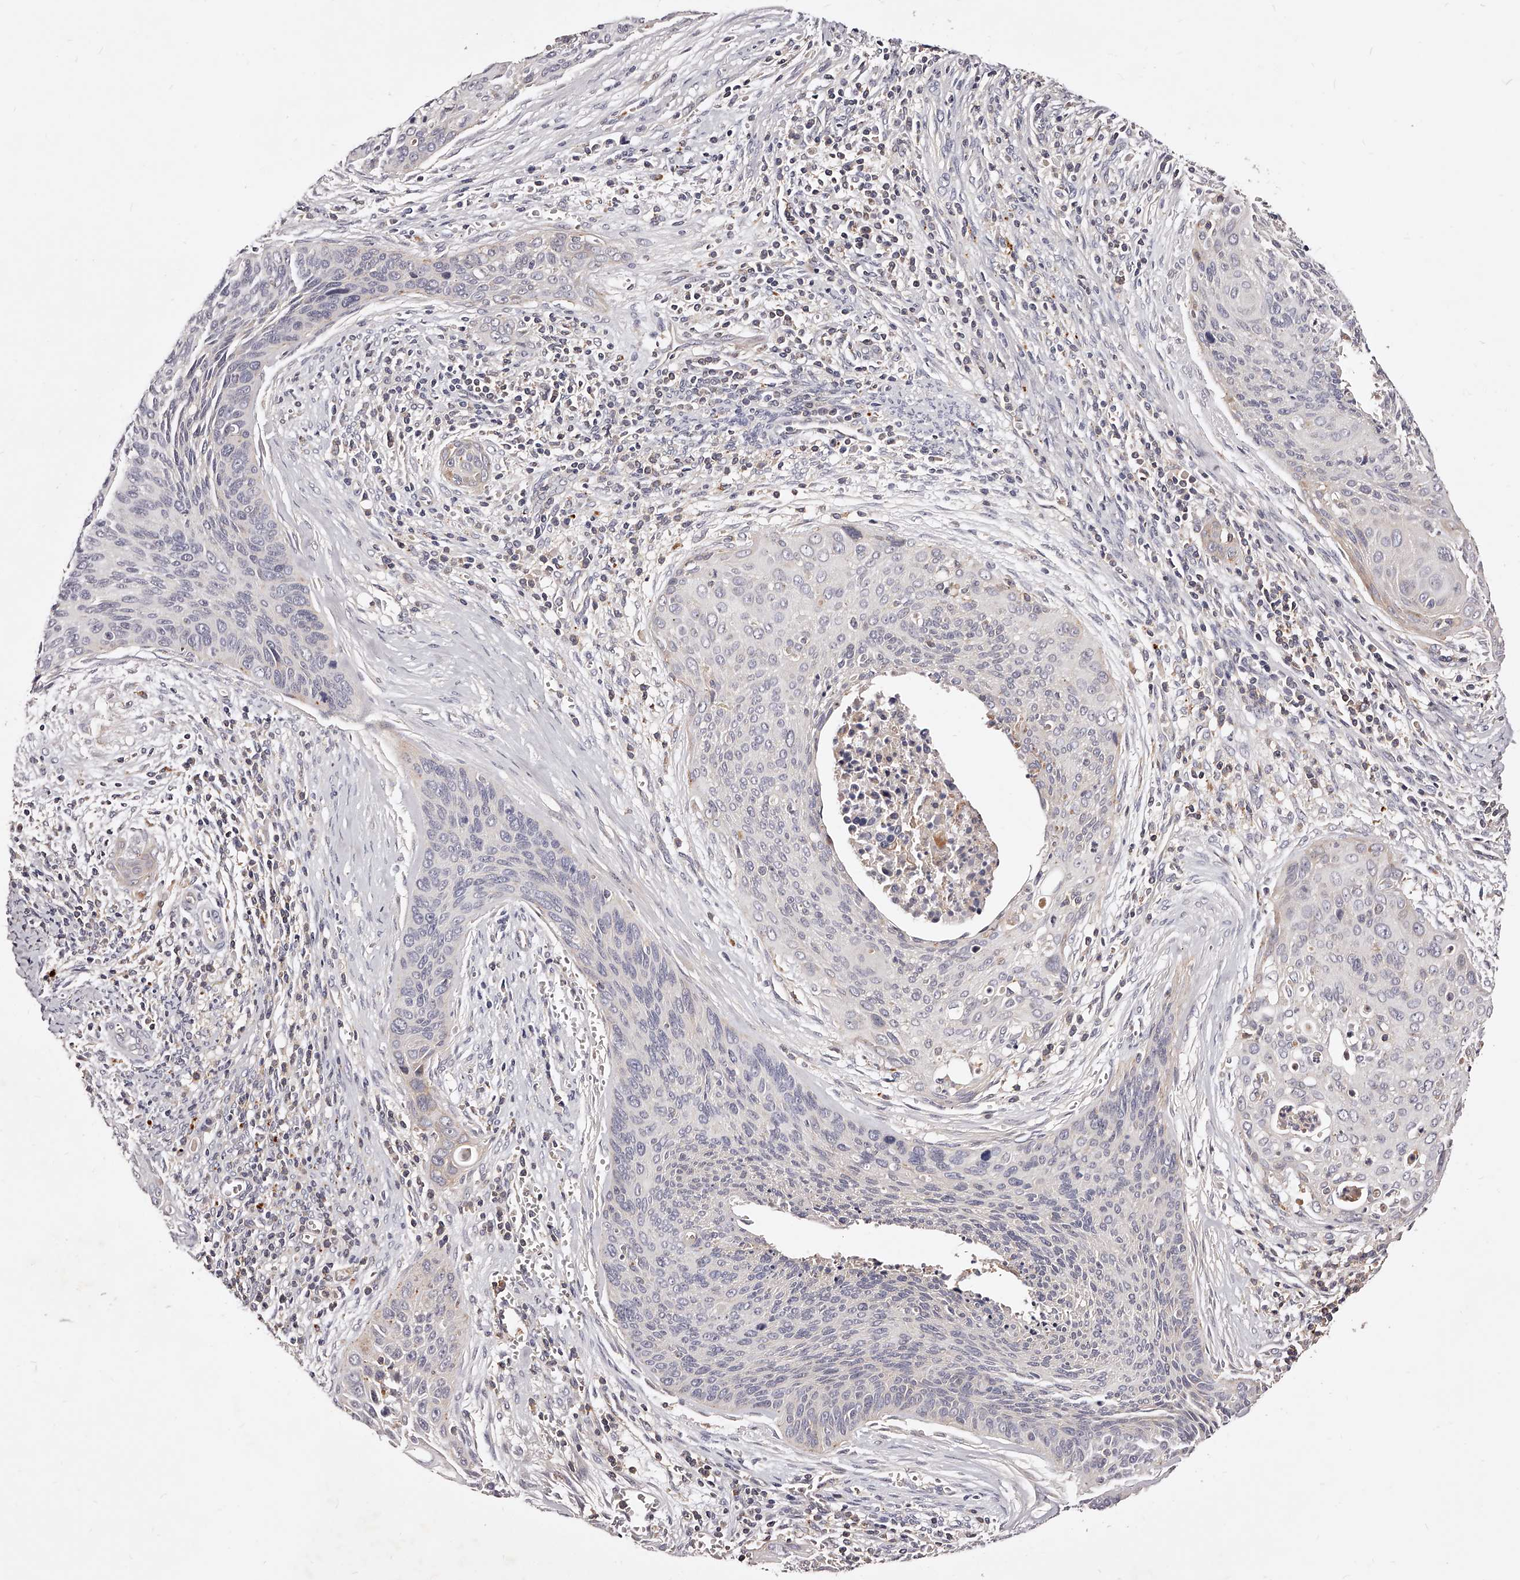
{"staining": {"intensity": "negative", "quantity": "none", "location": "none"}, "tissue": "cervical cancer", "cell_type": "Tumor cells", "image_type": "cancer", "snomed": [{"axis": "morphology", "description": "Squamous cell carcinoma, NOS"}, {"axis": "topography", "description": "Cervix"}], "caption": "This is a photomicrograph of immunohistochemistry (IHC) staining of squamous cell carcinoma (cervical), which shows no positivity in tumor cells. (DAB immunohistochemistry (IHC) visualized using brightfield microscopy, high magnification).", "gene": "PHACTR1", "patient": {"sex": "female", "age": 55}}